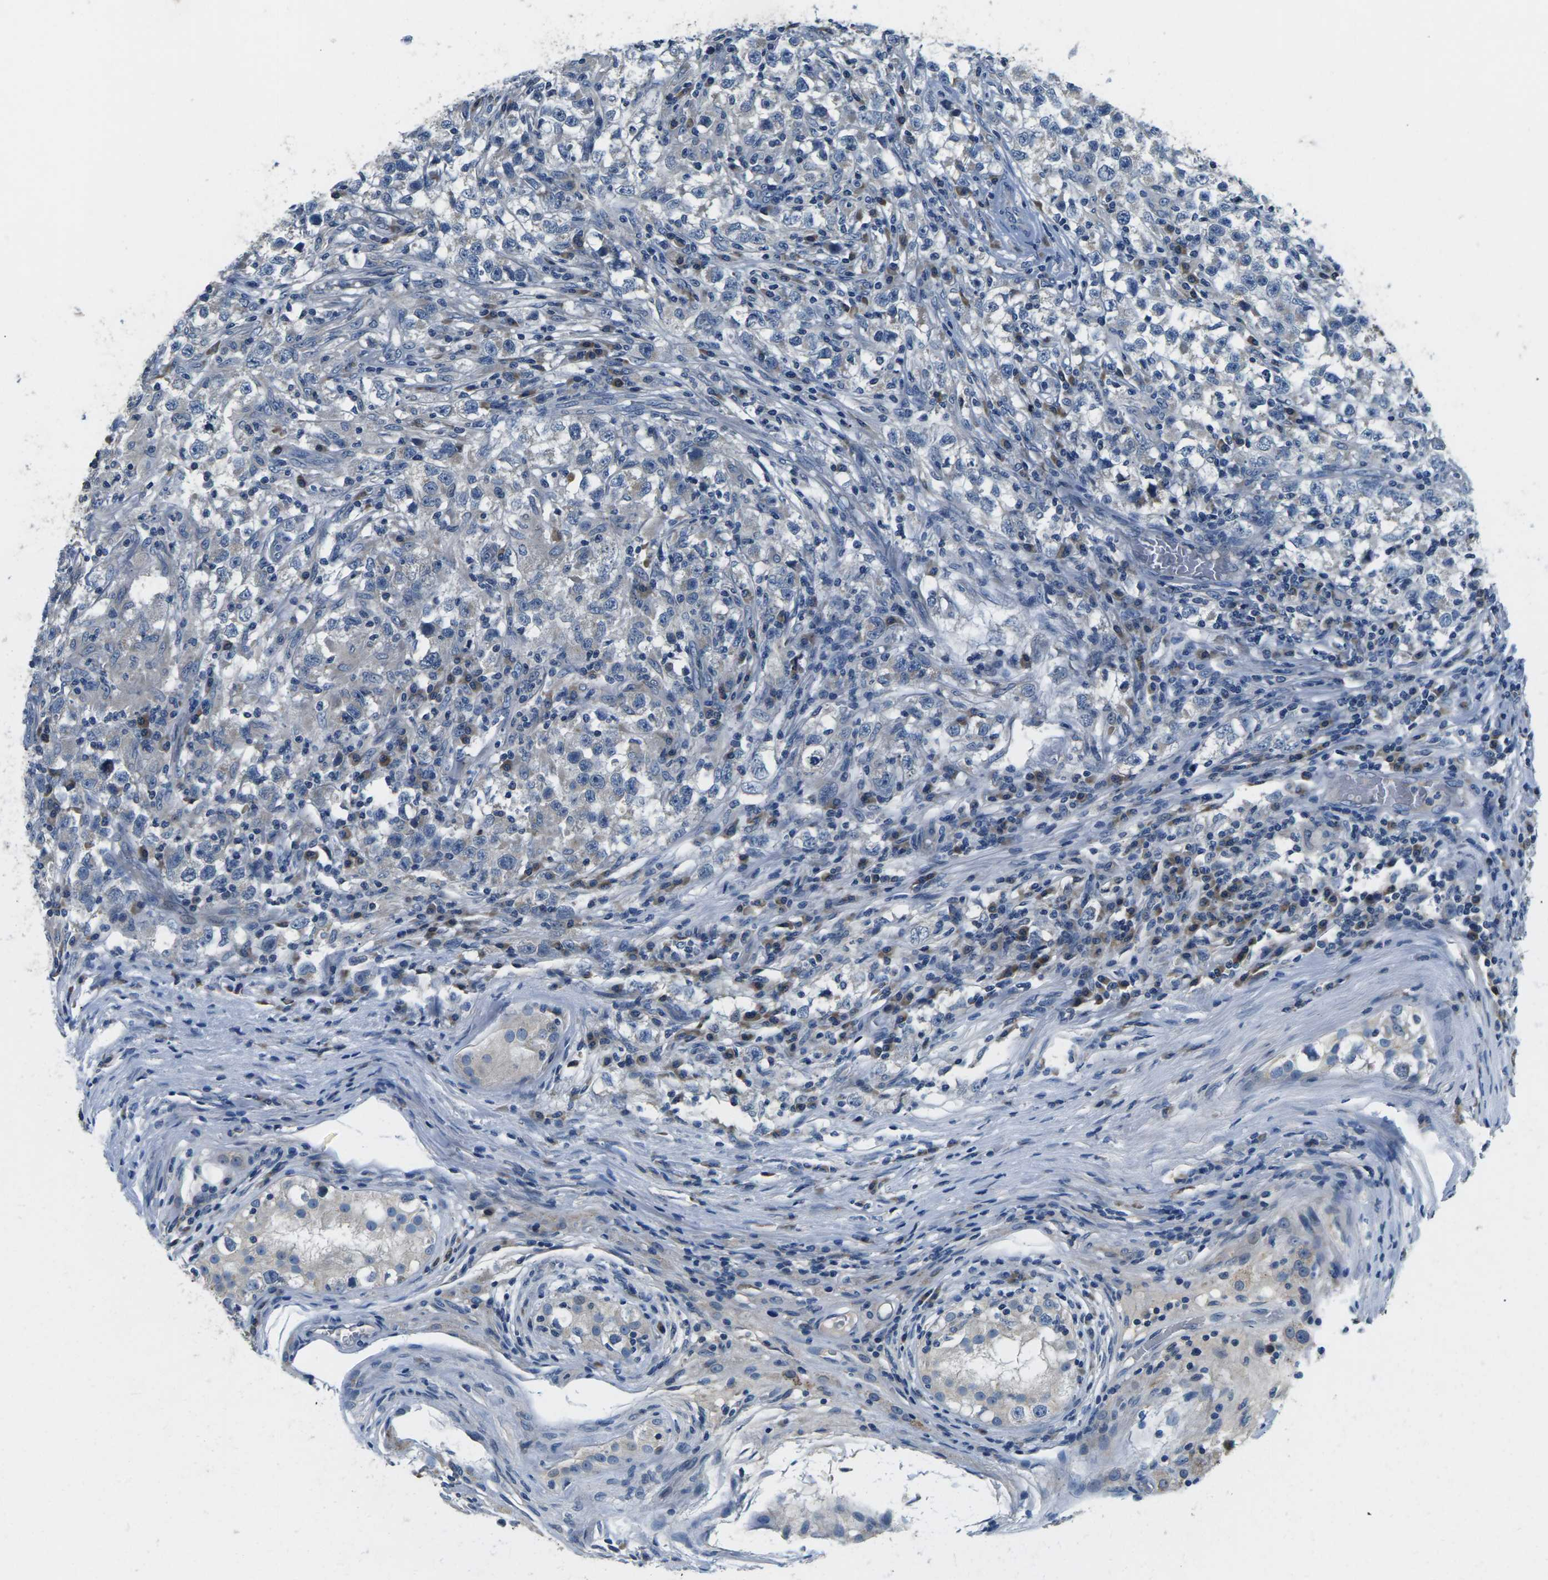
{"staining": {"intensity": "negative", "quantity": "none", "location": "none"}, "tissue": "testis cancer", "cell_type": "Tumor cells", "image_type": "cancer", "snomed": [{"axis": "morphology", "description": "Carcinoma, Embryonal, NOS"}, {"axis": "topography", "description": "Testis"}], "caption": "This is an IHC photomicrograph of testis embryonal carcinoma. There is no staining in tumor cells.", "gene": "ERGIC3", "patient": {"sex": "male", "age": 21}}